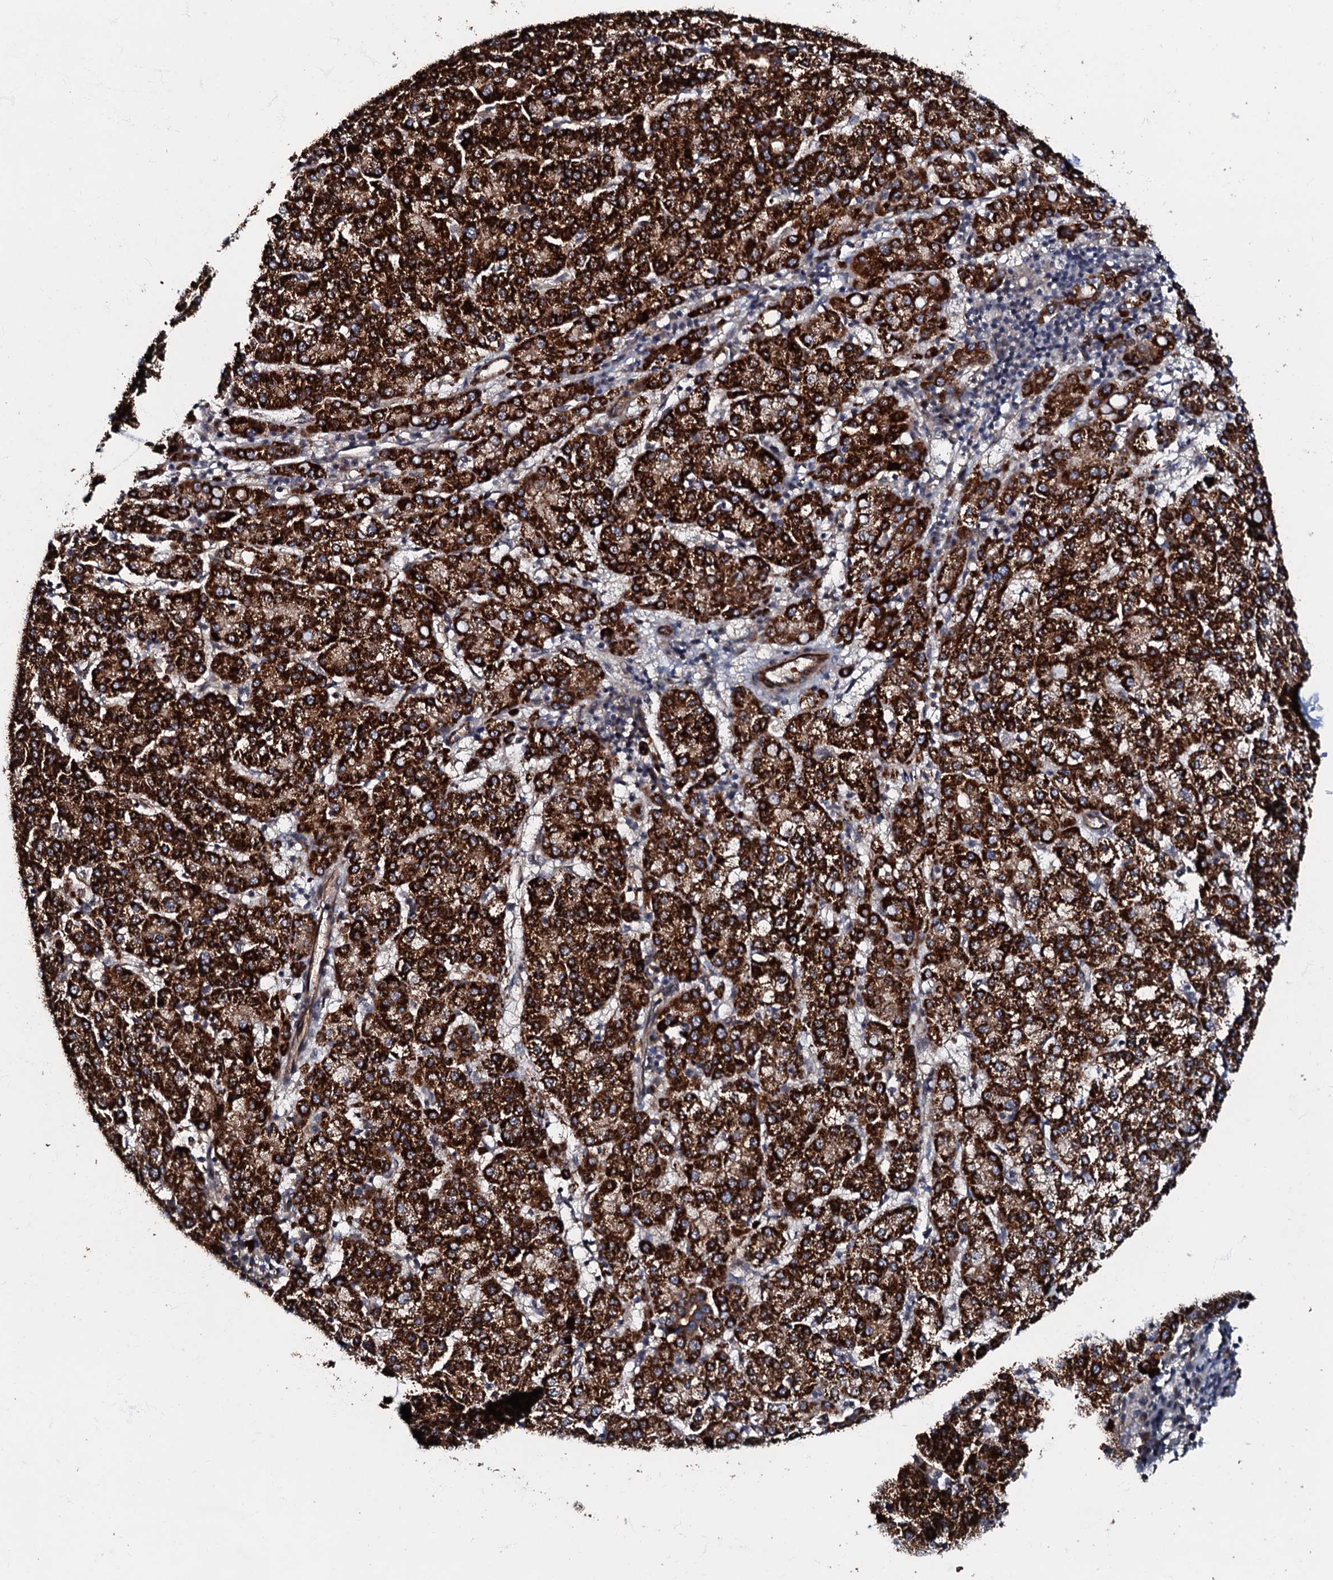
{"staining": {"intensity": "strong", "quantity": ">75%", "location": "cytoplasmic/membranous"}, "tissue": "liver cancer", "cell_type": "Tumor cells", "image_type": "cancer", "snomed": [{"axis": "morphology", "description": "Carcinoma, Hepatocellular, NOS"}, {"axis": "topography", "description": "Liver"}], "caption": "Hepatocellular carcinoma (liver) was stained to show a protein in brown. There is high levels of strong cytoplasmic/membranous positivity in approximately >75% of tumor cells.", "gene": "MANSC4", "patient": {"sex": "female", "age": 58}}